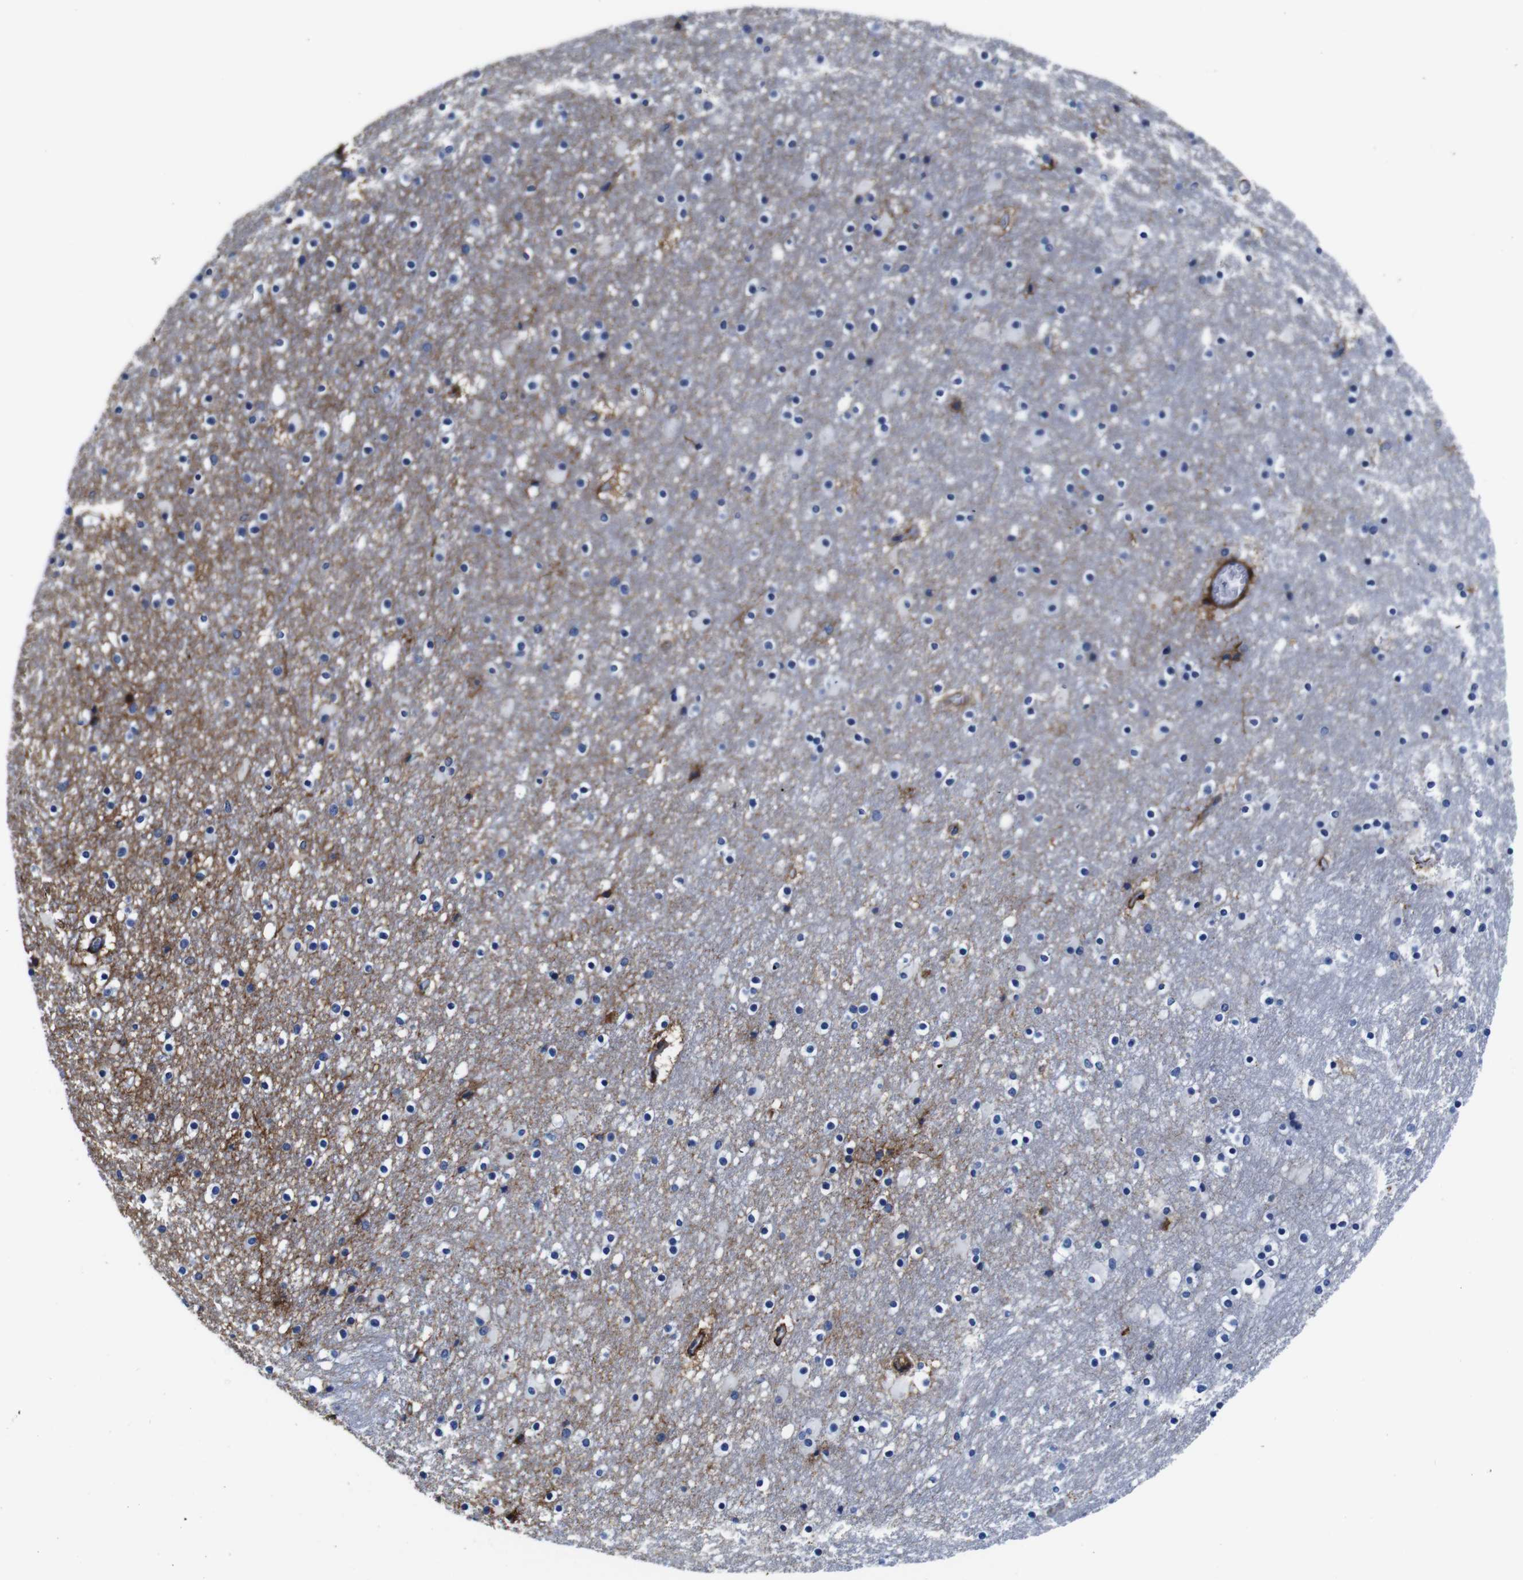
{"staining": {"intensity": "negative", "quantity": "none", "location": "none"}, "tissue": "caudate", "cell_type": "Glial cells", "image_type": "normal", "snomed": [{"axis": "morphology", "description": "Normal tissue, NOS"}, {"axis": "topography", "description": "Lateral ventricle wall"}], "caption": "The image exhibits no significant expression in glial cells of caudate. (Stains: DAB (3,3'-diaminobenzidine) immunohistochemistry with hematoxylin counter stain, Microscopy: brightfield microscopy at high magnification).", "gene": "ANXA1", "patient": {"sex": "male", "age": 45}}